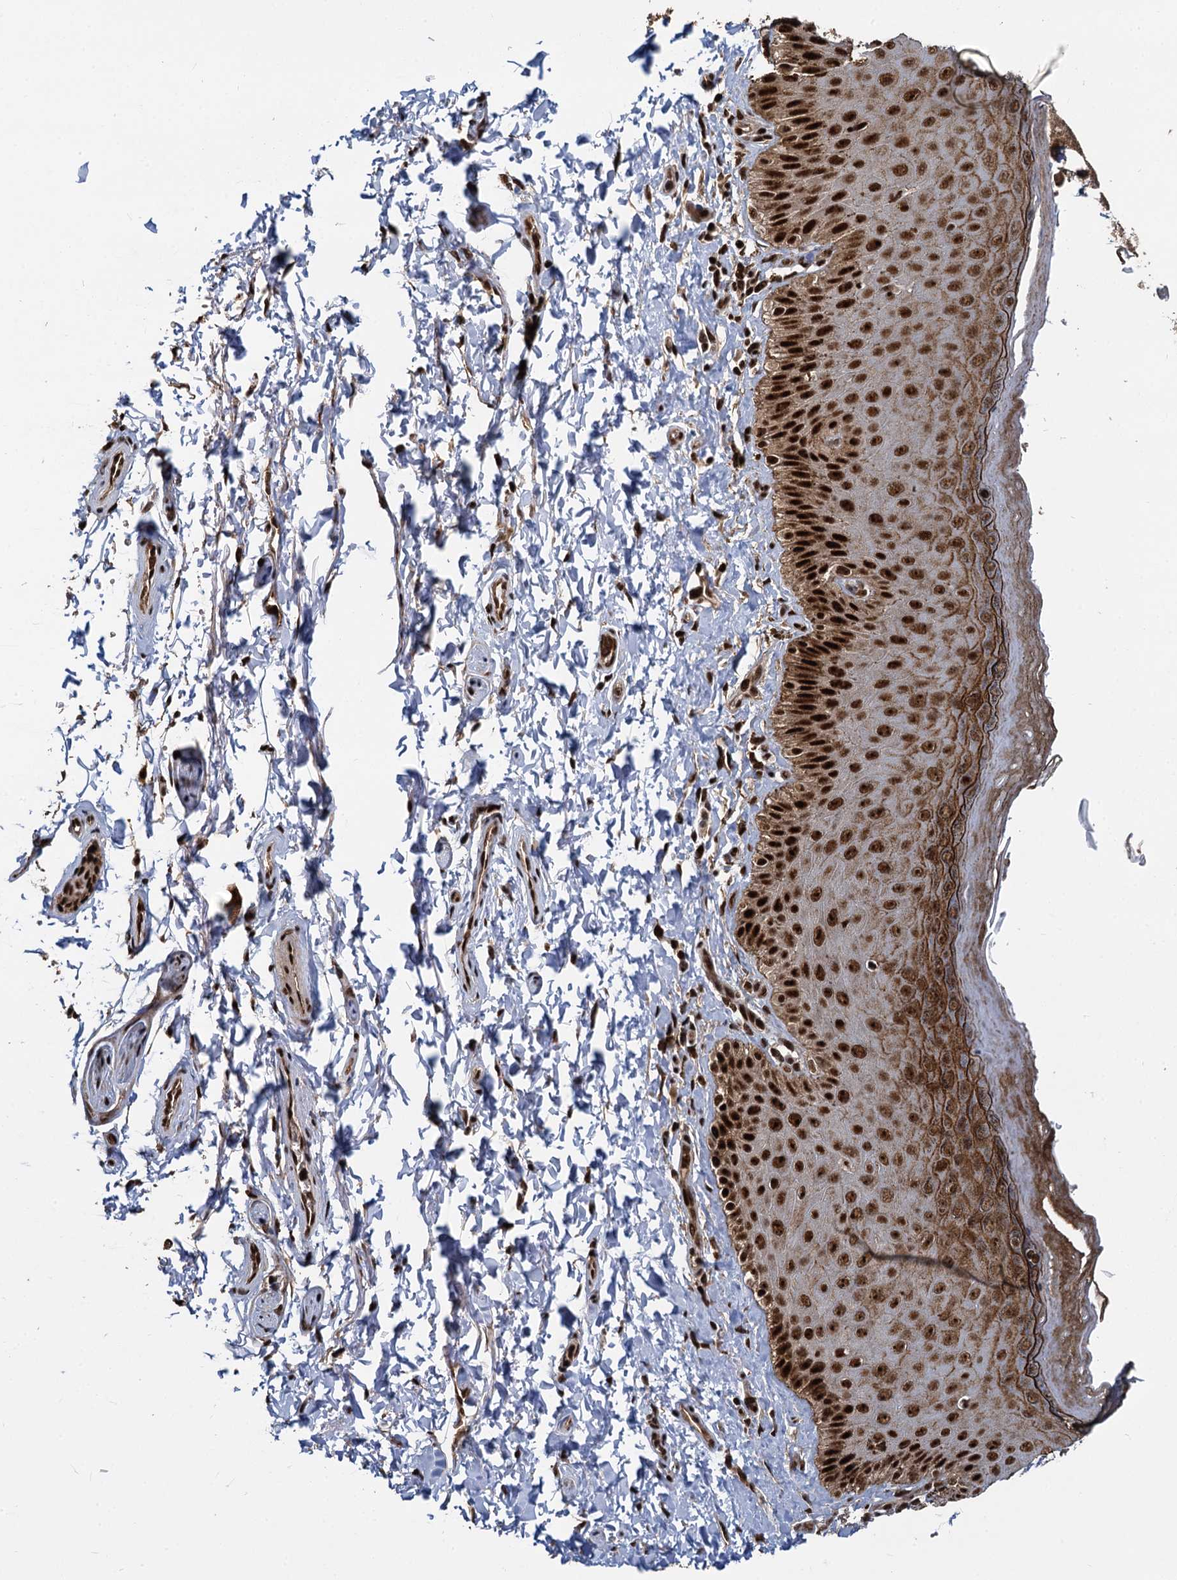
{"staining": {"intensity": "strong", "quantity": ">75%", "location": "cytoplasmic/membranous,nuclear"}, "tissue": "skin", "cell_type": "Epidermal cells", "image_type": "normal", "snomed": [{"axis": "morphology", "description": "Normal tissue, NOS"}, {"axis": "topography", "description": "Anal"}], "caption": "DAB (3,3'-diaminobenzidine) immunohistochemical staining of unremarkable skin displays strong cytoplasmic/membranous,nuclear protein staining in approximately >75% of epidermal cells.", "gene": "ANKRD49", "patient": {"sex": "male", "age": 44}}